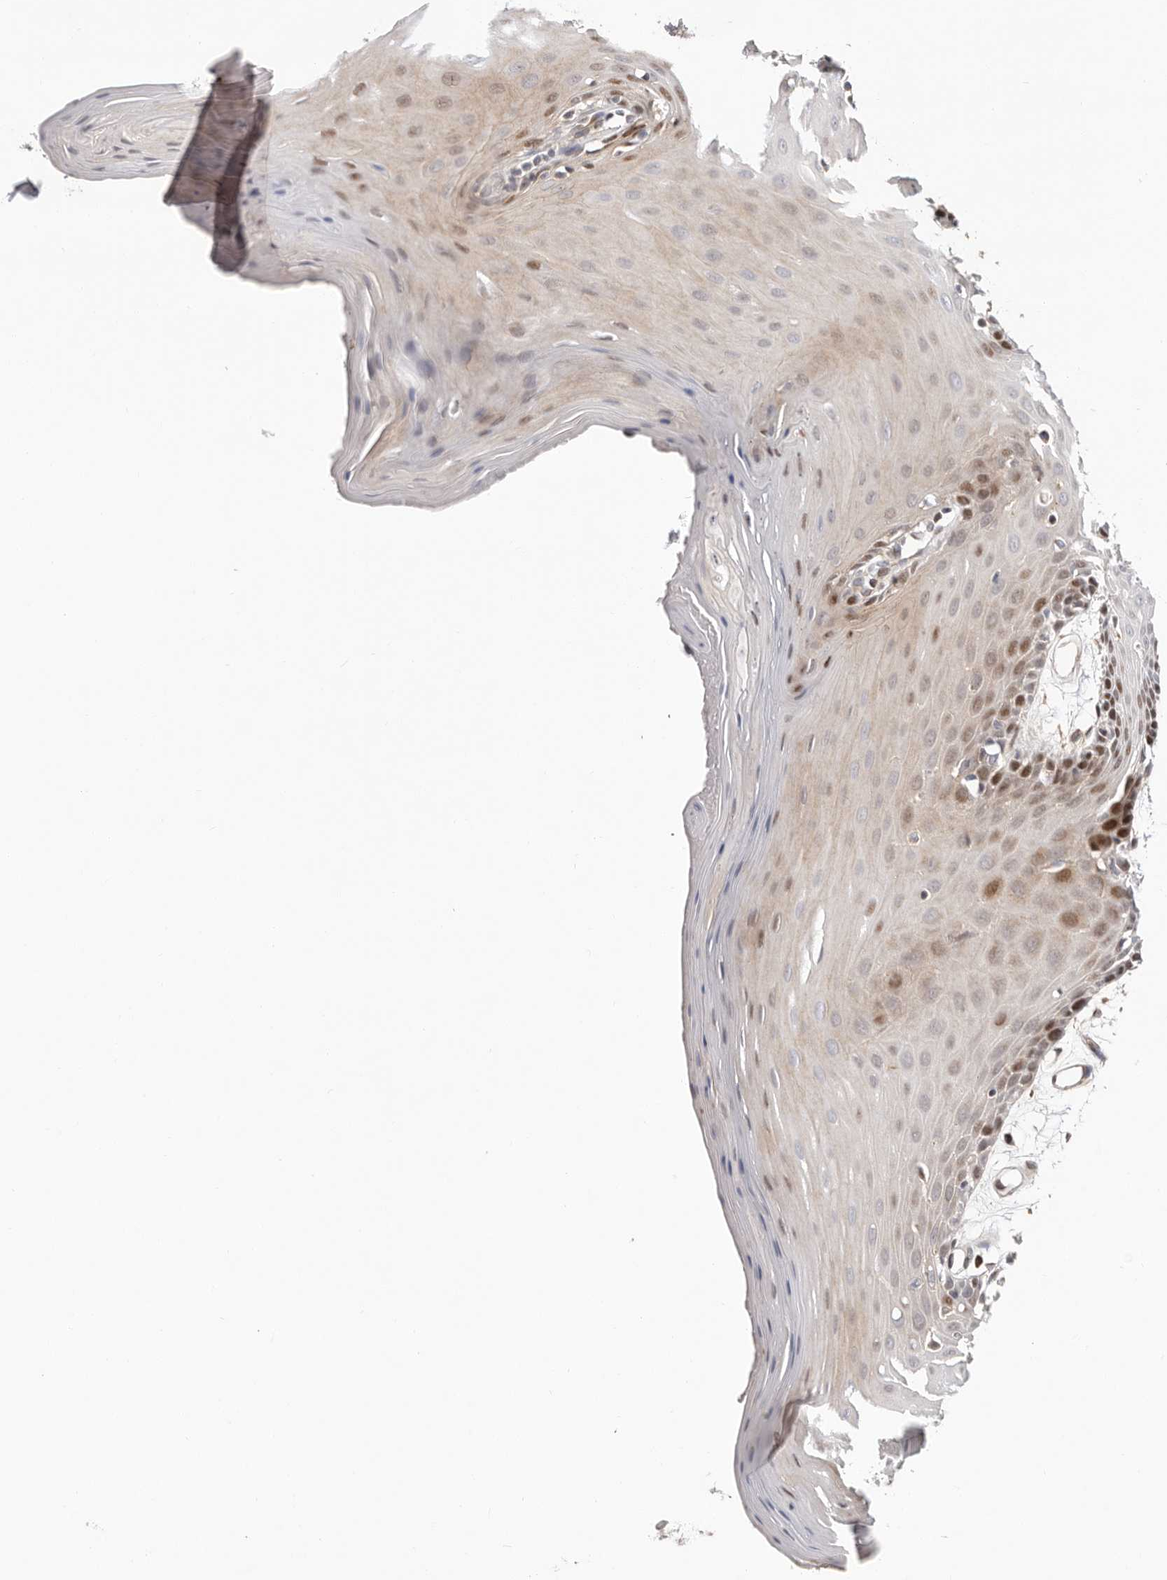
{"staining": {"intensity": "moderate", "quantity": "<25%", "location": "cytoplasmic/membranous,nuclear"}, "tissue": "oral mucosa", "cell_type": "Squamous epithelial cells", "image_type": "normal", "snomed": [{"axis": "morphology", "description": "Normal tissue, NOS"}, {"axis": "morphology", "description": "Squamous cell carcinoma, NOS"}, {"axis": "topography", "description": "Skeletal muscle"}, {"axis": "topography", "description": "Oral tissue"}, {"axis": "topography", "description": "Salivary gland"}, {"axis": "topography", "description": "Head-Neck"}], "caption": "Brown immunohistochemical staining in benign human oral mucosa shows moderate cytoplasmic/membranous,nuclear positivity in approximately <25% of squamous epithelial cells. The staining is performed using DAB brown chromogen to label protein expression. The nuclei are counter-stained blue using hematoxylin.", "gene": "EPHX3", "patient": {"sex": "male", "age": 54}}